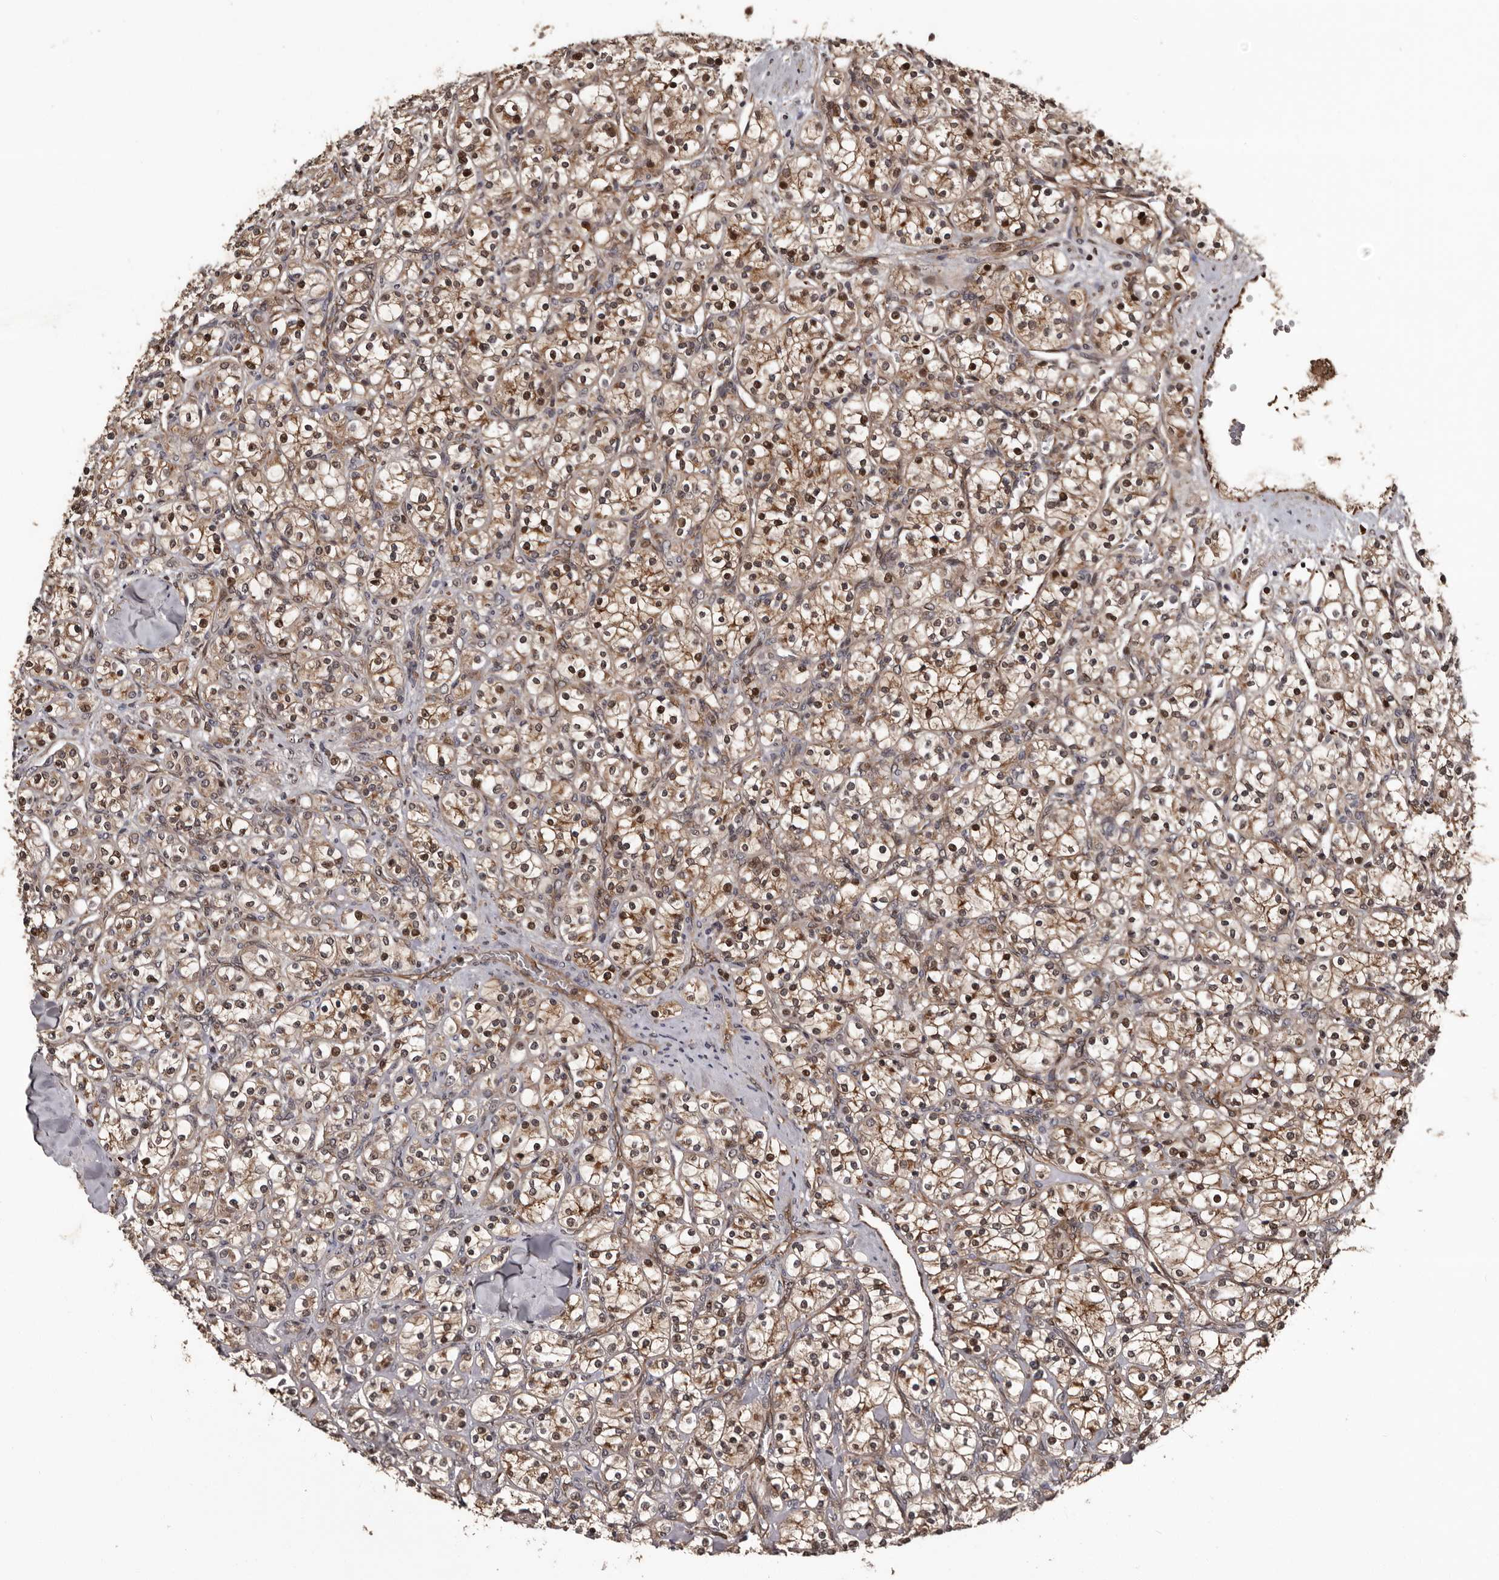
{"staining": {"intensity": "moderate", "quantity": ">75%", "location": "cytoplasmic/membranous,nuclear"}, "tissue": "renal cancer", "cell_type": "Tumor cells", "image_type": "cancer", "snomed": [{"axis": "morphology", "description": "Adenocarcinoma, NOS"}, {"axis": "topography", "description": "Kidney"}], "caption": "An immunohistochemistry micrograph of neoplastic tissue is shown. Protein staining in brown labels moderate cytoplasmic/membranous and nuclear positivity in renal cancer within tumor cells. The protein is shown in brown color, while the nuclei are stained blue.", "gene": "SERTAD4", "patient": {"sex": "male", "age": 77}}